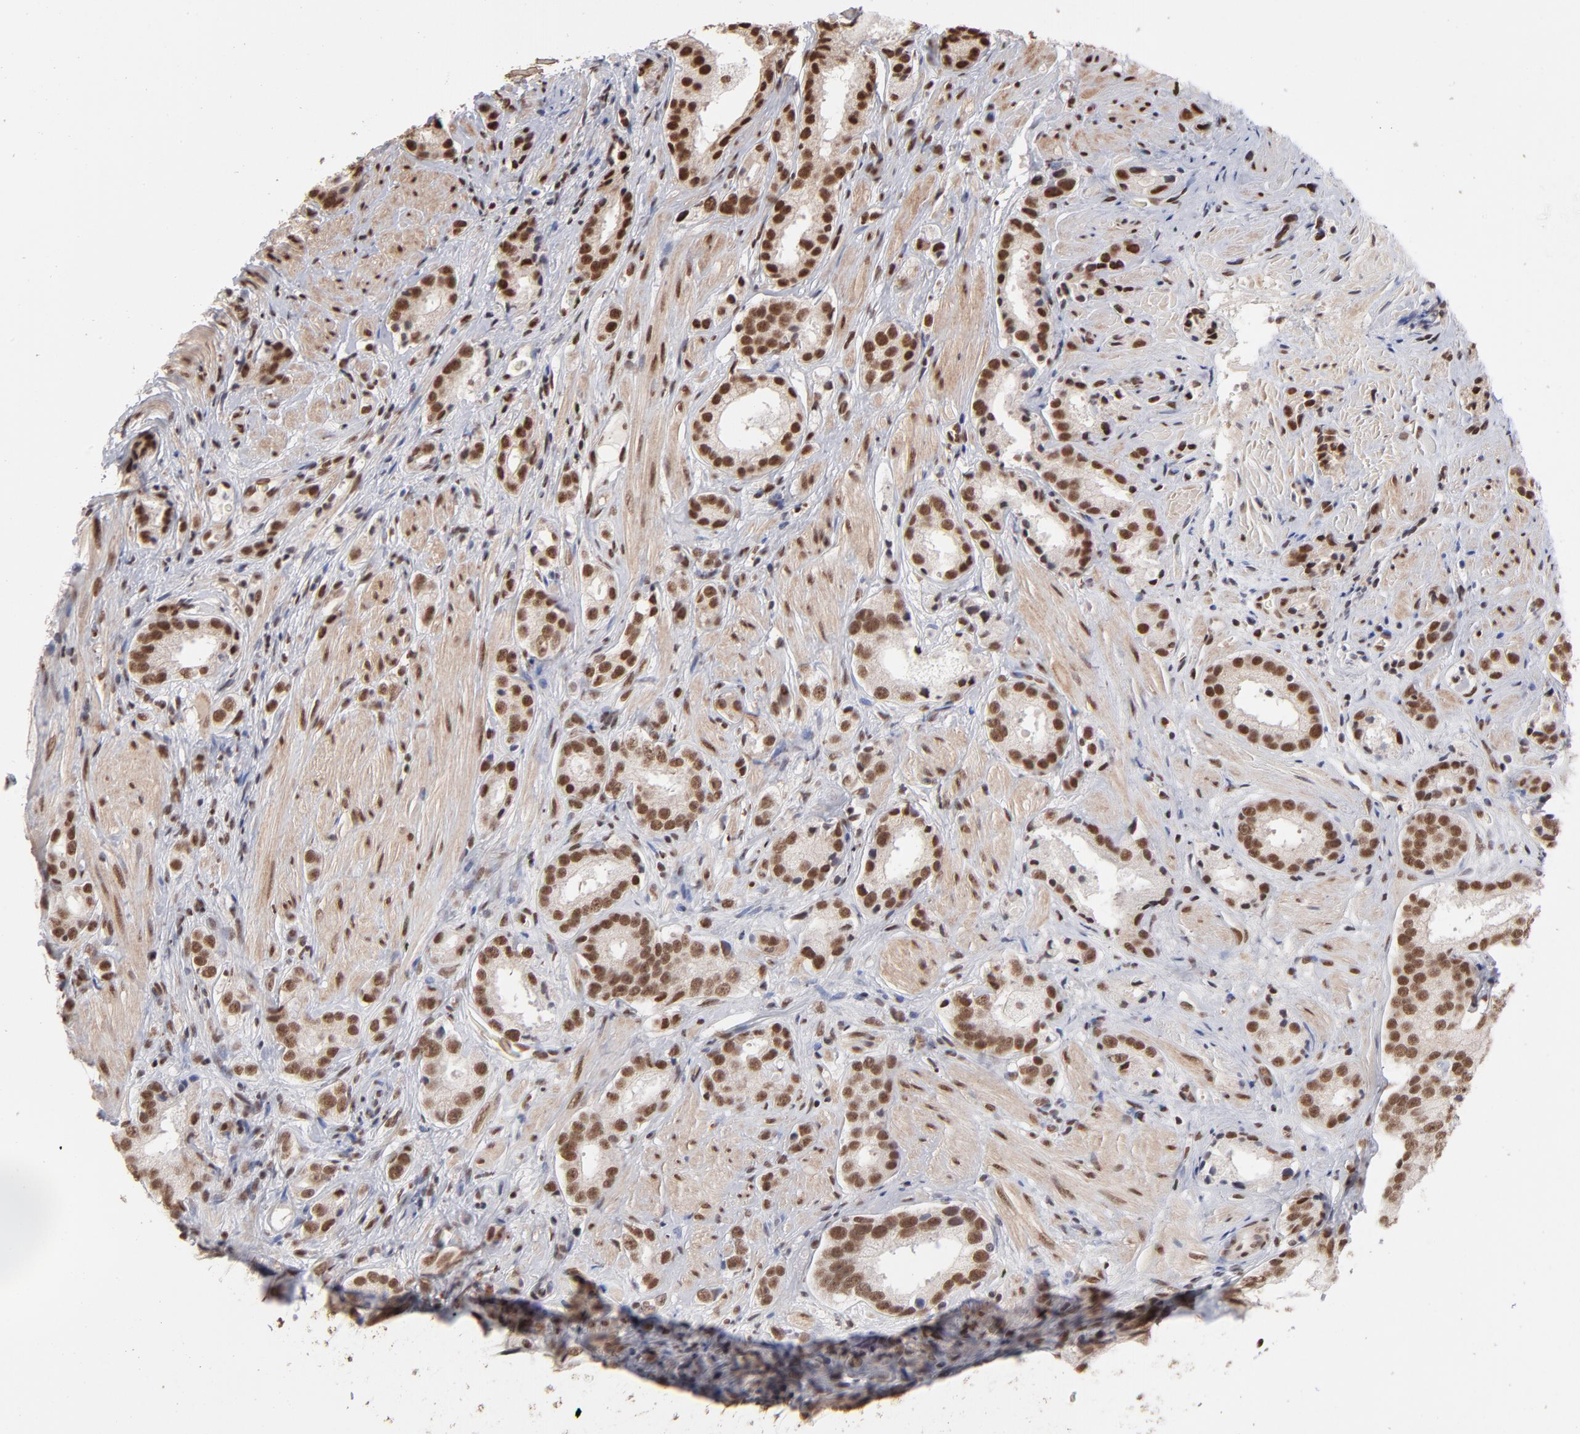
{"staining": {"intensity": "strong", "quantity": ">75%", "location": "cytoplasmic/membranous,nuclear"}, "tissue": "prostate cancer", "cell_type": "Tumor cells", "image_type": "cancer", "snomed": [{"axis": "morphology", "description": "Adenocarcinoma, Medium grade"}, {"axis": "topography", "description": "Prostate"}], "caption": "Protein expression analysis of prostate cancer displays strong cytoplasmic/membranous and nuclear staining in about >75% of tumor cells.", "gene": "ZNF3", "patient": {"sex": "male", "age": 53}}